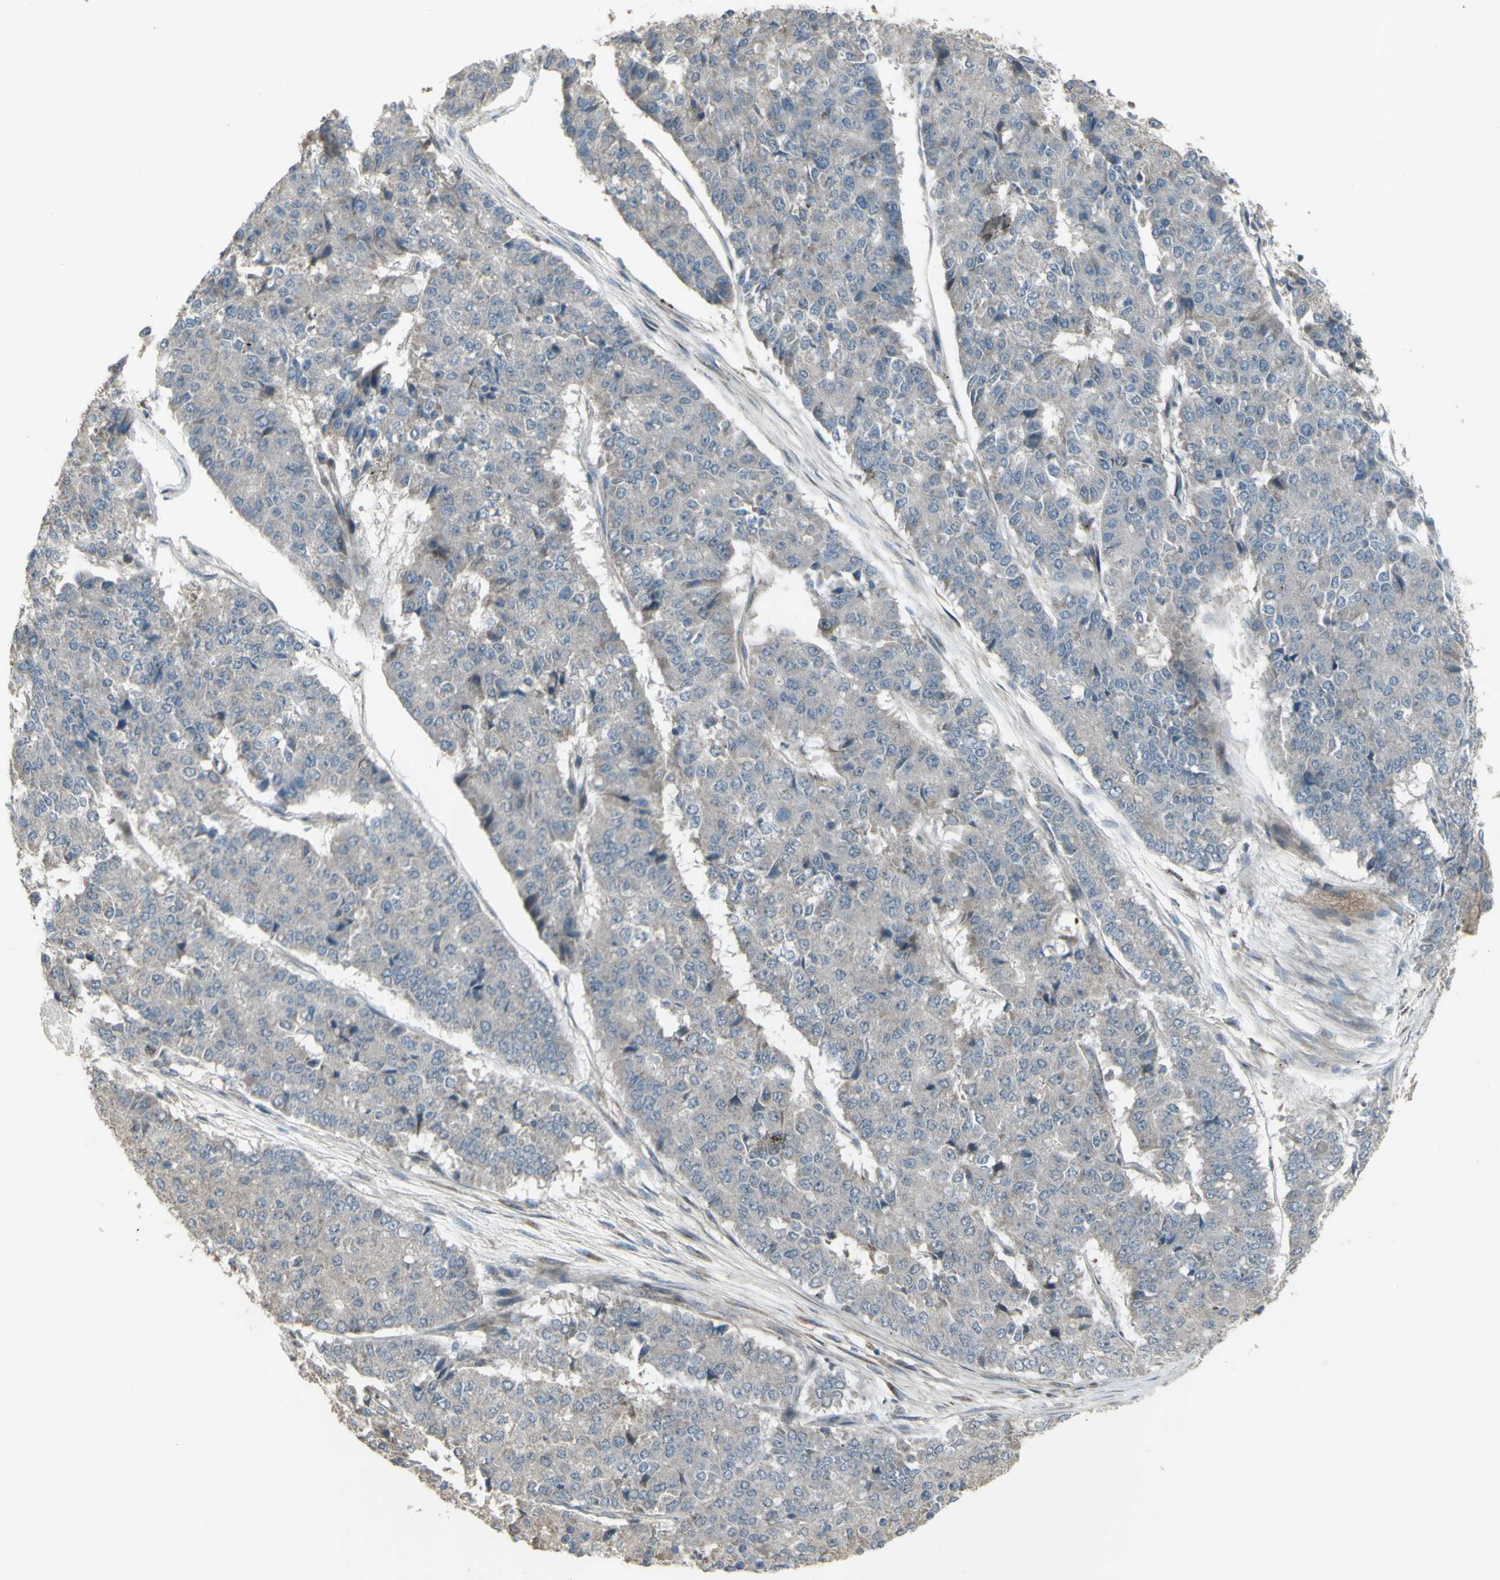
{"staining": {"intensity": "weak", "quantity": ">75%", "location": "cytoplasmic/membranous"}, "tissue": "pancreatic cancer", "cell_type": "Tumor cells", "image_type": "cancer", "snomed": [{"axis": "morphology", "description": "Adenocarcinoma, NOS"}, {"axis": "topography", "description": "Pancreas"}], "caption": "About >75% of tumor cells in human adenocarcinoma (pancreatic) reveal weak cytoplasmic/membranous protein expression as visualized by brown immunohistochemical staining.", "gene": "GRAMD1B", "patient": {"sex": "male", "age": 50}}